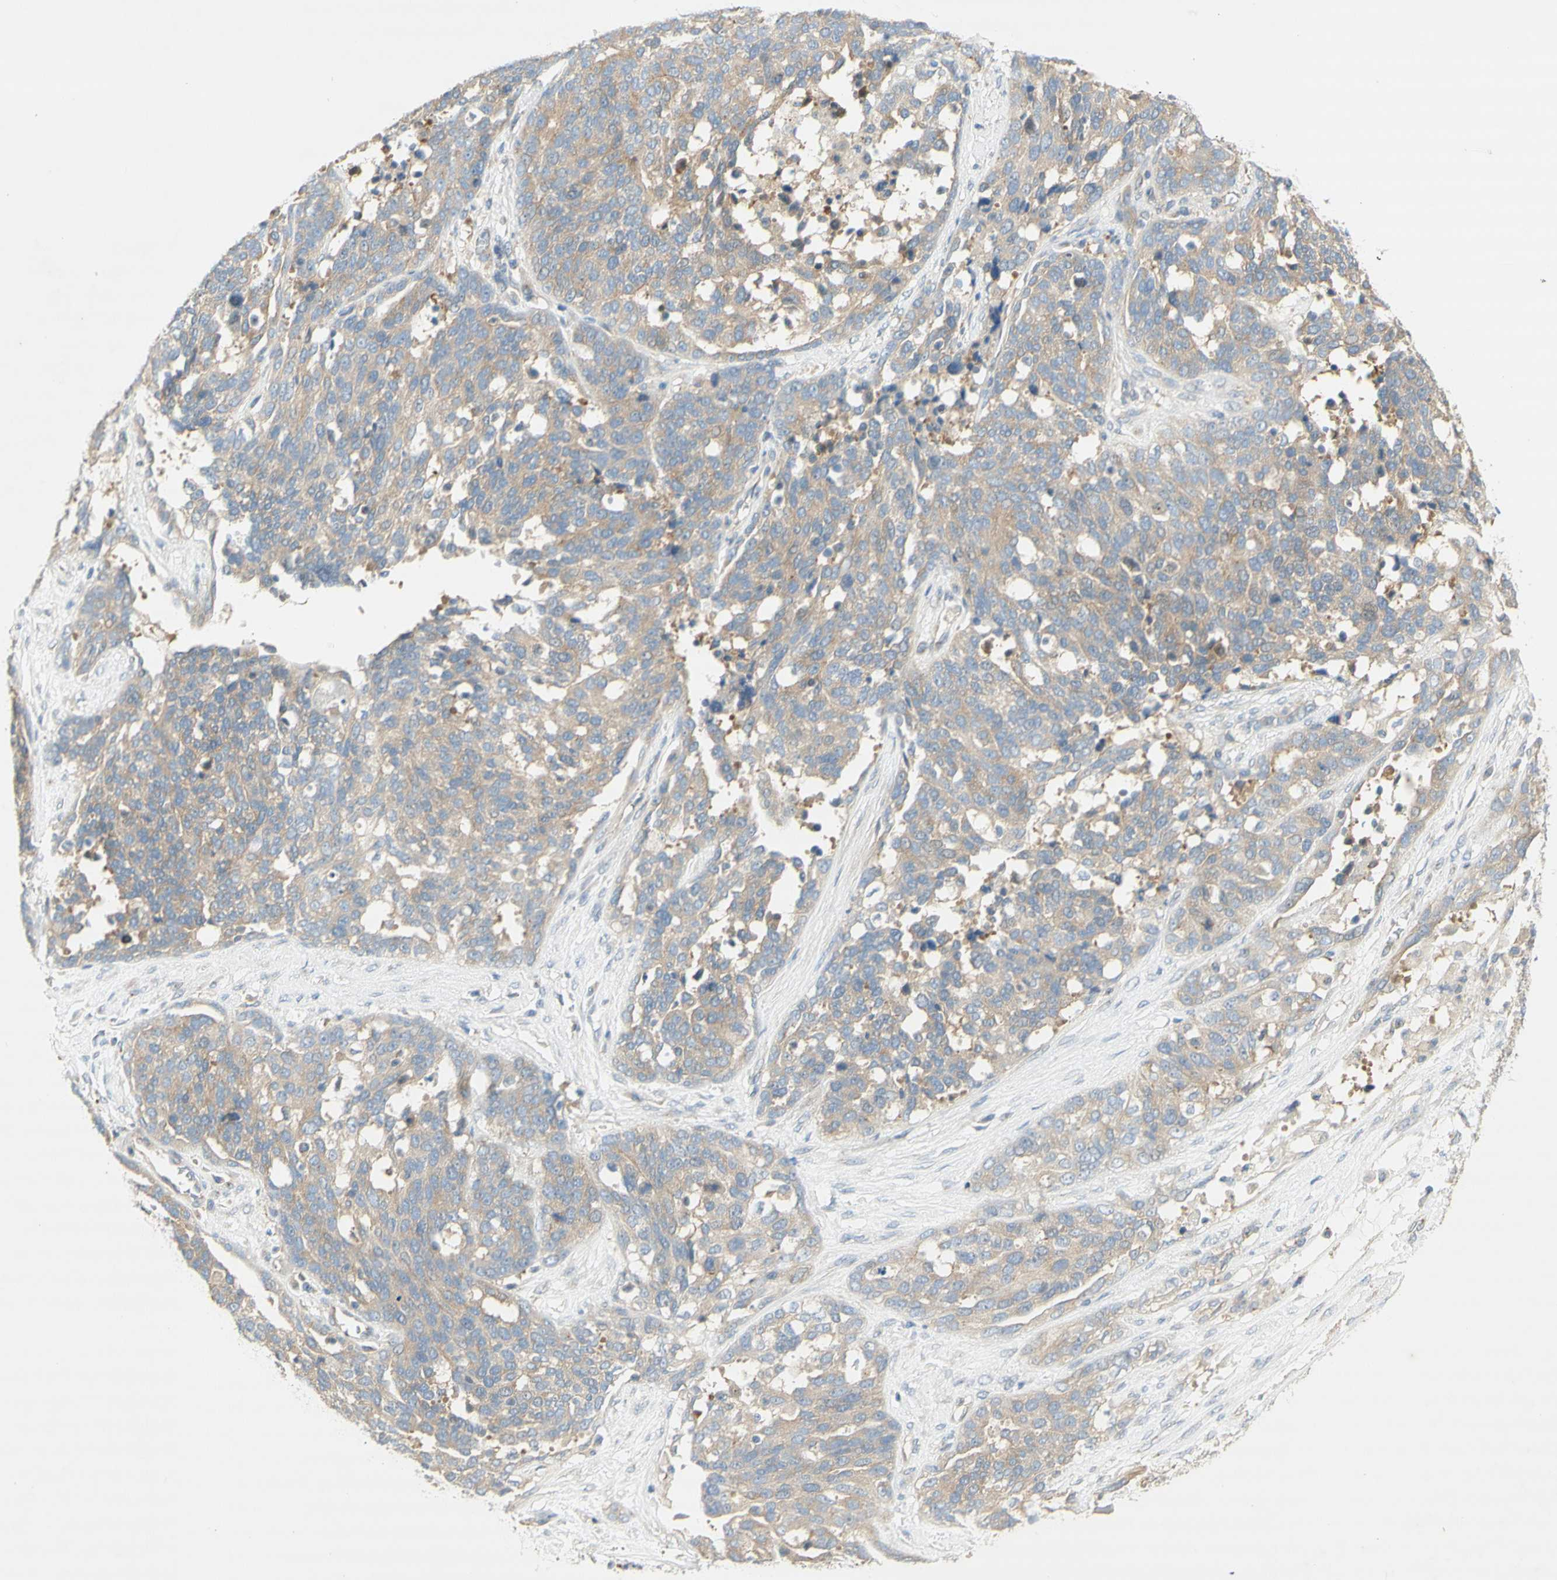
{"staining": {"intensity": "weak", "quantity": ">75%", "location": "cytoplasmic/membranous"}, "tissue": "ovarian cancer", "cell_type": "Tumor cells", "image_type": "cancer", "snomed": [{"axis": "morphology", "description": "Cystadenocarcinoma, serous, NOS"}, {"axis": "topography", "description": "Ovary"}], "caption": "Human ovarian serous cystadenocarcinoma stained with a brown dye displays weak cytoplasmic/membranous positive staining in approximately >75% of tumor cells.", "gene": "DYNC1H1", "patient": {"sex": "female", "age": 44}}